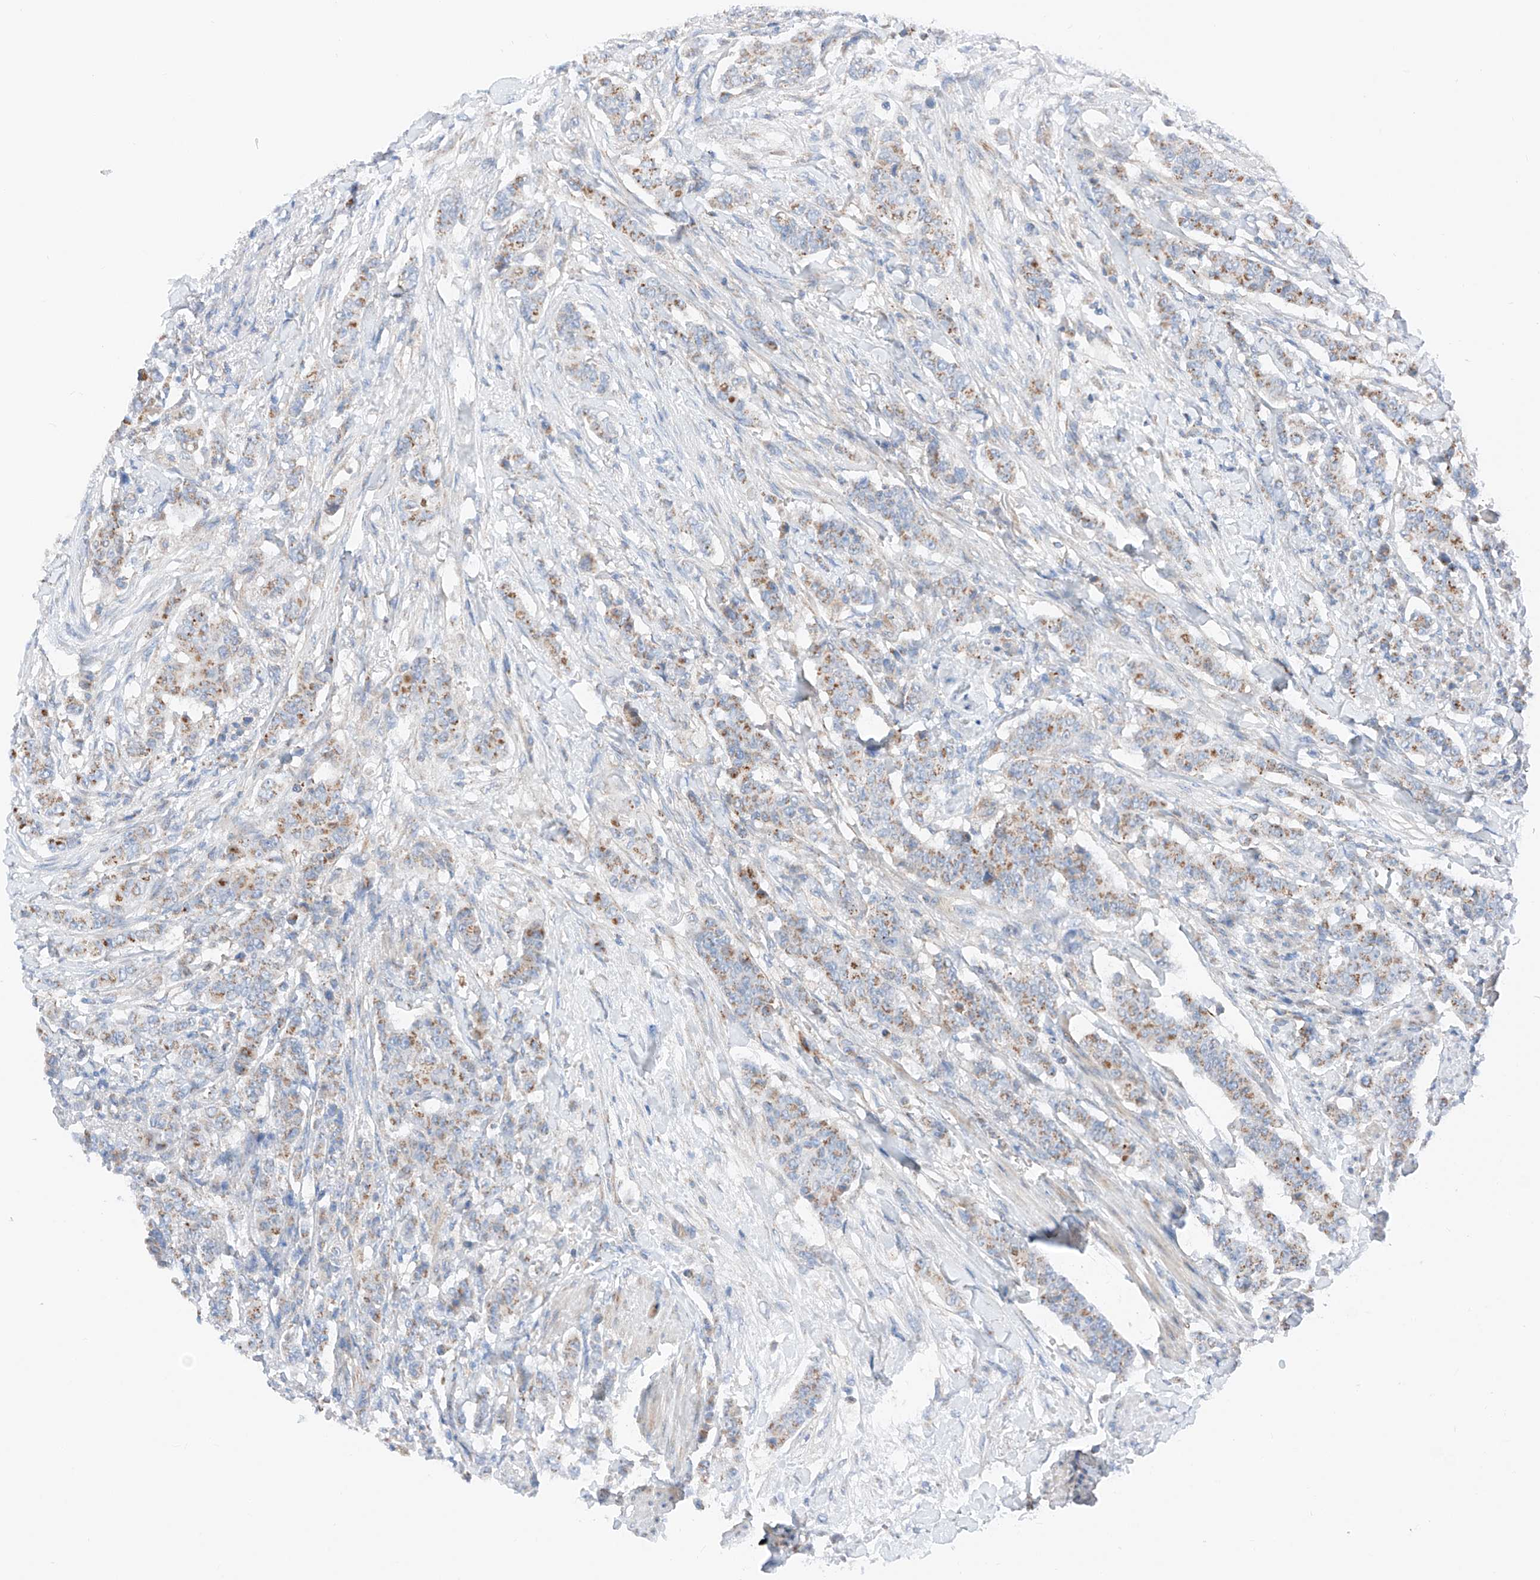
{"staining": {"intensity": "moderate", "quantity": "25%-75%", "location": "cytoplasmic/membranous"}, "tissue": "breast cancer", "cell_type": "Tumor cells", "image_type": "cancer", "snomed": [{"axis": "morphology", "description": "Duct carcinoma"}, {"axis": "topography", "description": "Breast"}], "caption": "Immunohistochemical staining of breast cancer reveals medium levels of moderate cytoplasmic/membranous positivity in approximately 25%-75% of tumor cells. Immunohistochemistry (ihc) stains the protein of interest in brown and the nuclei are stained blue.", "gene": "MRAP", "patient": {"sex": "female", "age": 40}}